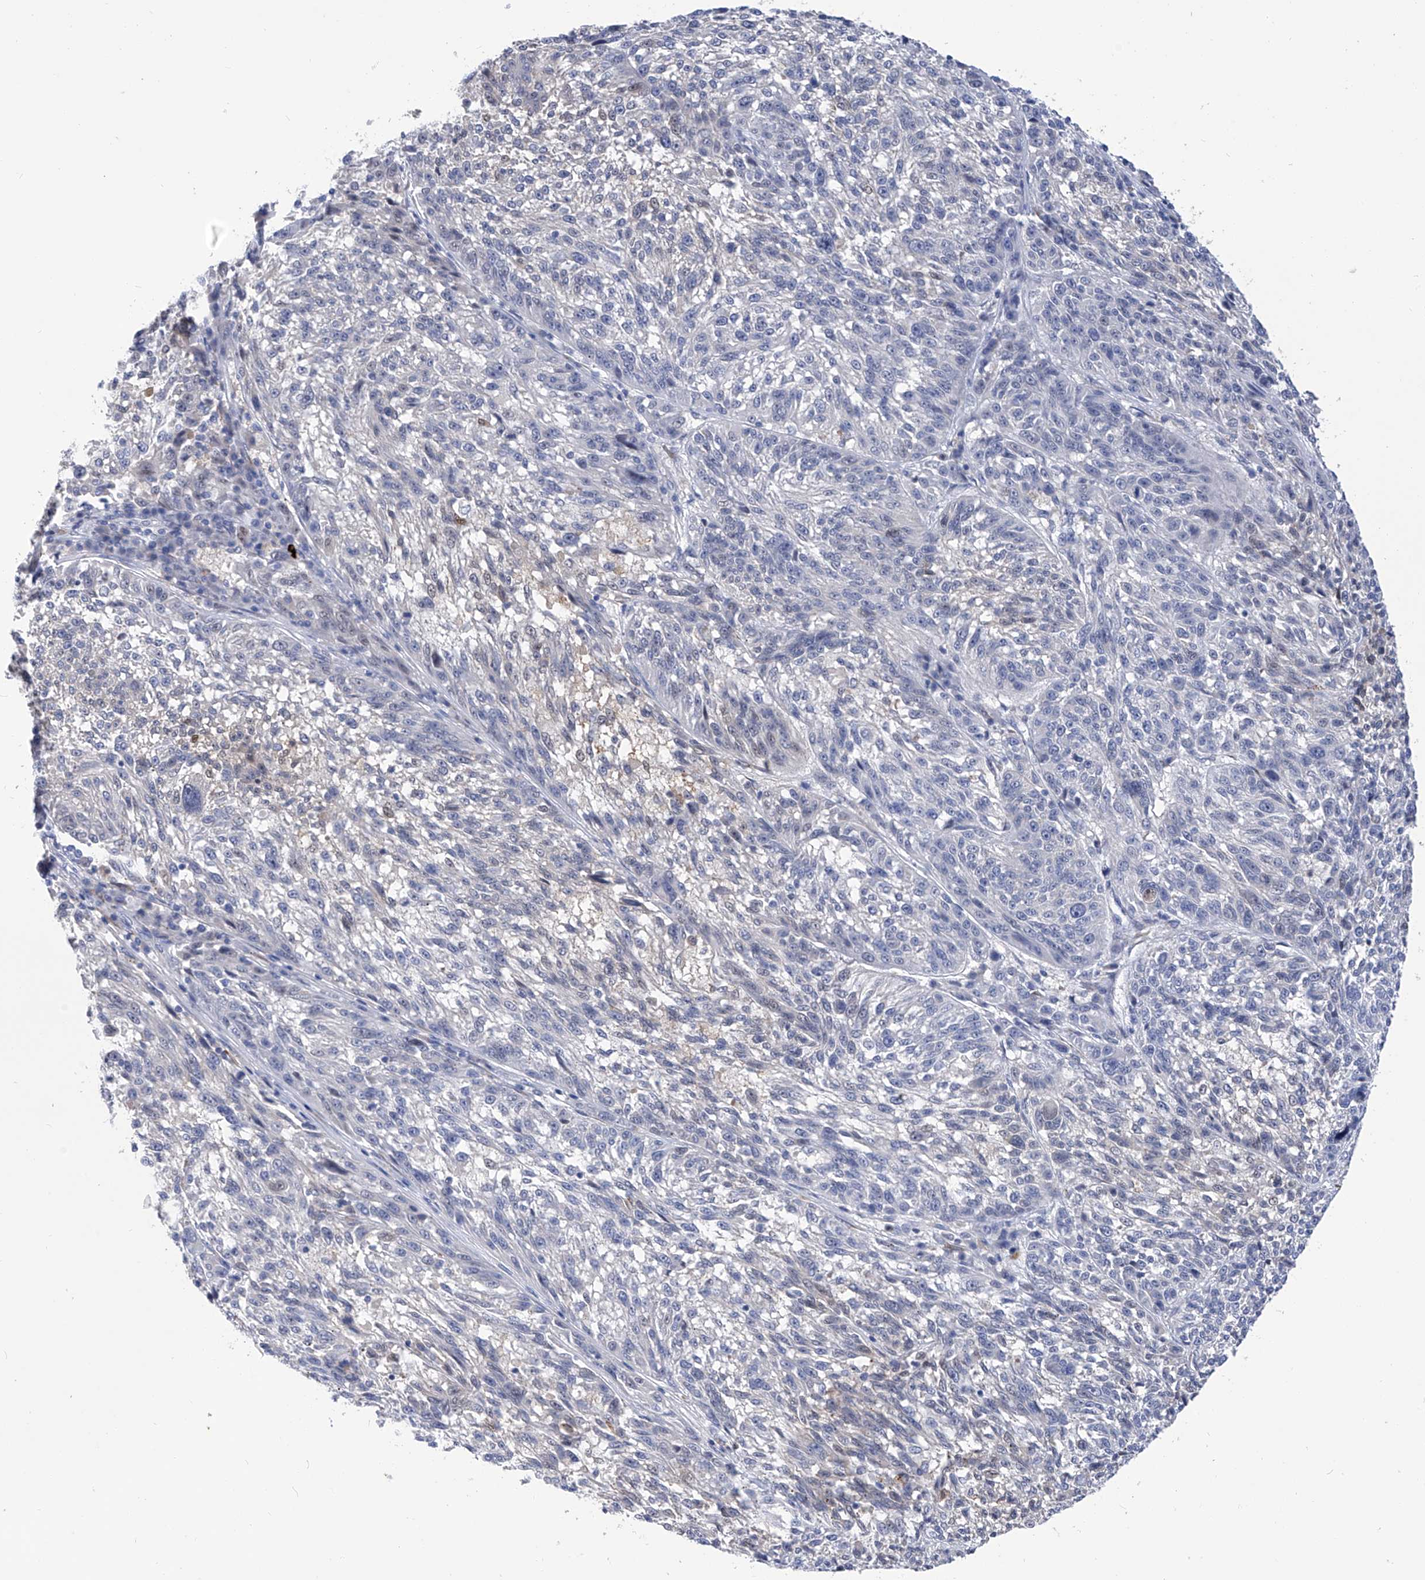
{"staining": {"intensity": "weak", "quantity": "<25%", "location": "nuclear"}, "tissue": "melanoma", "cell_type": "Tumor cells", "image_type": "cancer", "snomed": [{"axis": "morphology", "description": "Malignant melanoma, NOS"}, {"axis": "topography", "description": "Skin"}], "caption": "This is an immunohistochemistry micrograph of malignant melanoma. There is no positivity in tumor cells.", "gene": "PHF20", "patient": {"sex": "male", "age": 53}}